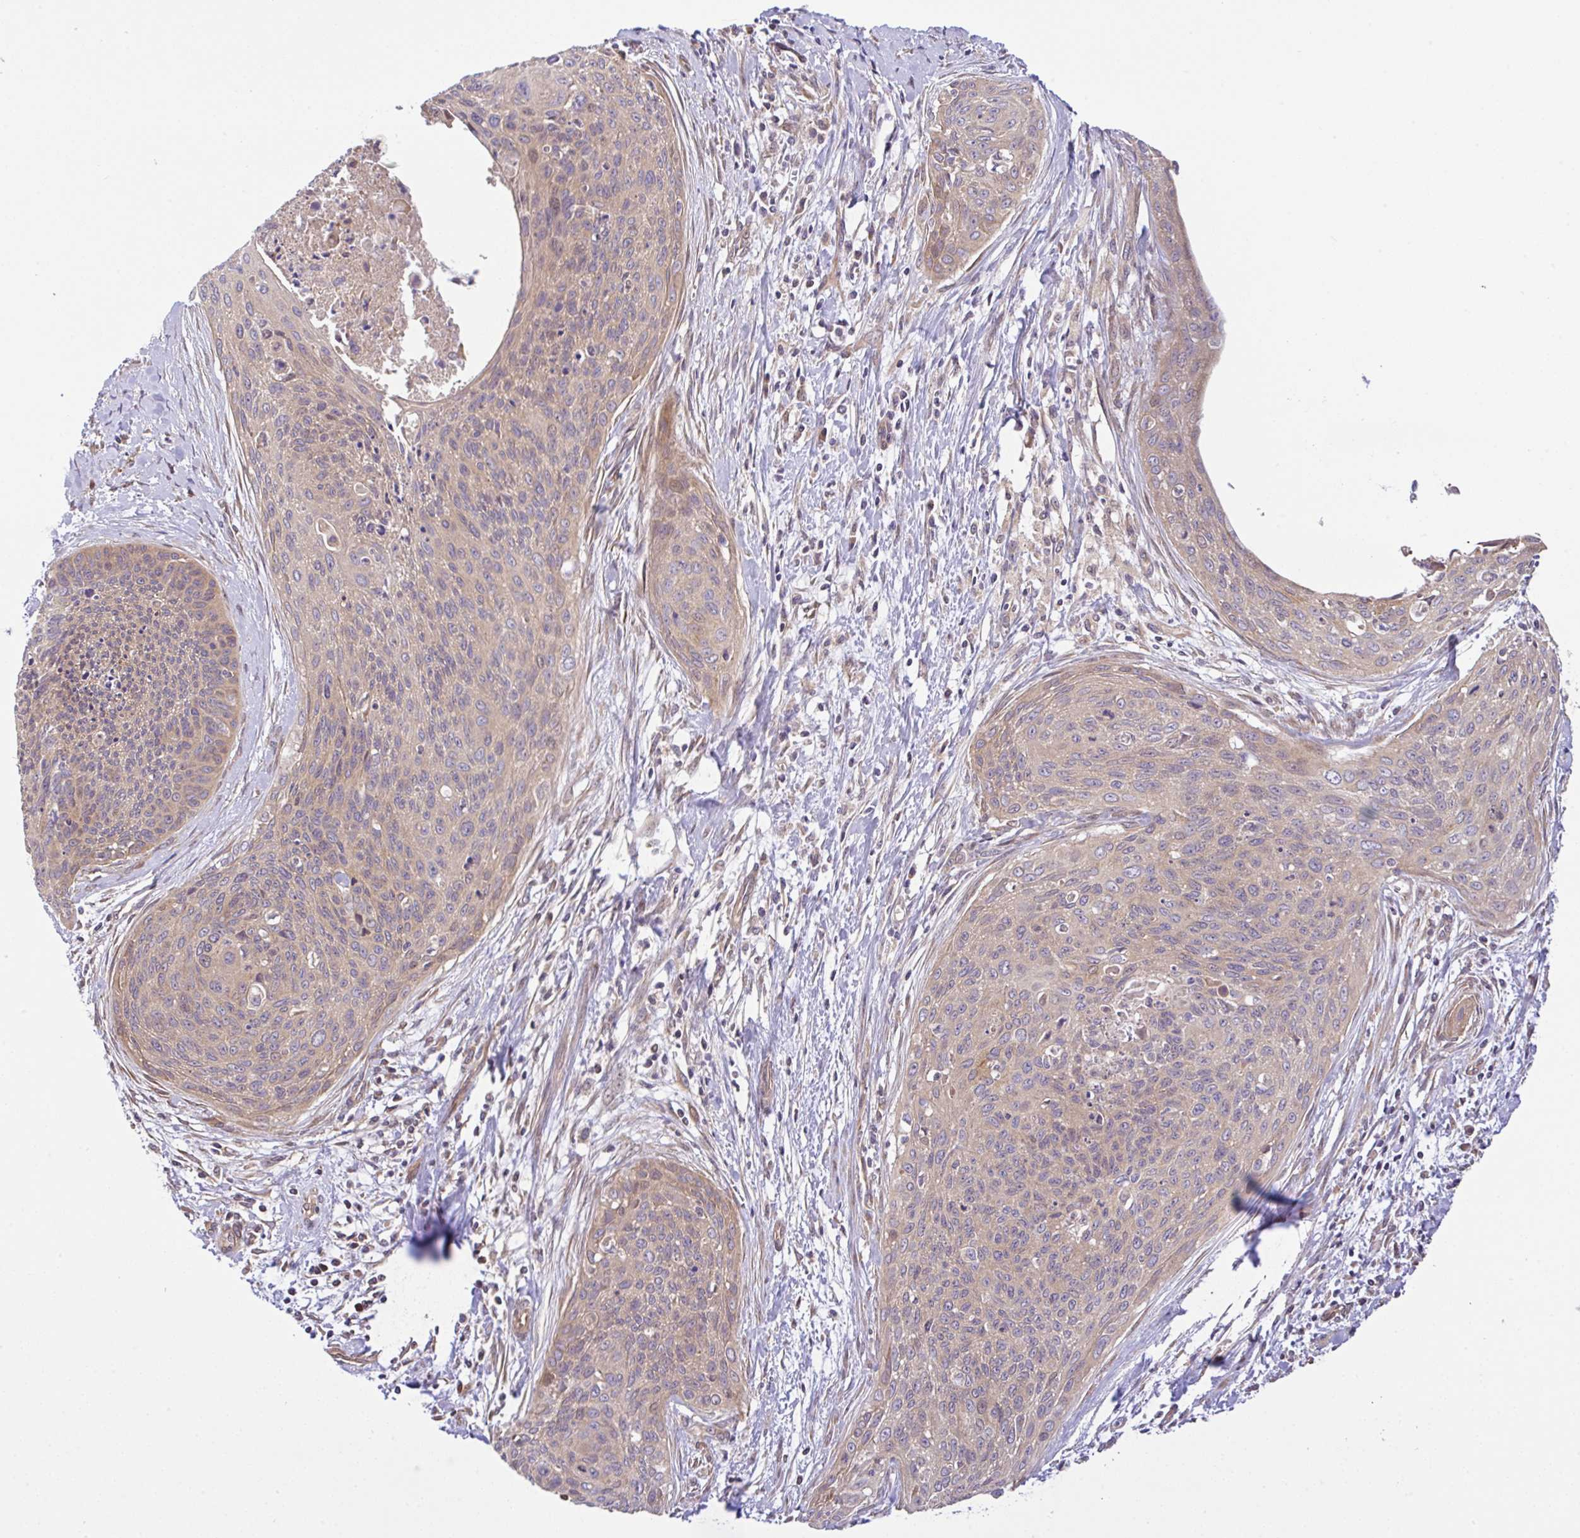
{"staining": {"intensity": "weak", "quantity": "25%-75%", "location": "cytoplasmic/membranous"}, "tissue": "cervical cancer", "cell_type": "Tumor cells", "image_type": "cancer", "snomed": [{"axis": "morphology", "description": "Squamous cell carcinoma, NOS"}, {"axis": "topography", "description": "Cervix"}], "caption": "About 25%-75% of tumor cells in human cervical squamous cell carcinoma show weak cytoplasmic/membranous protein staining as visualized by brown immunohistochemical staining.", "gene": "UBE4A", "patient": {"sex": "female", "age": 55}}